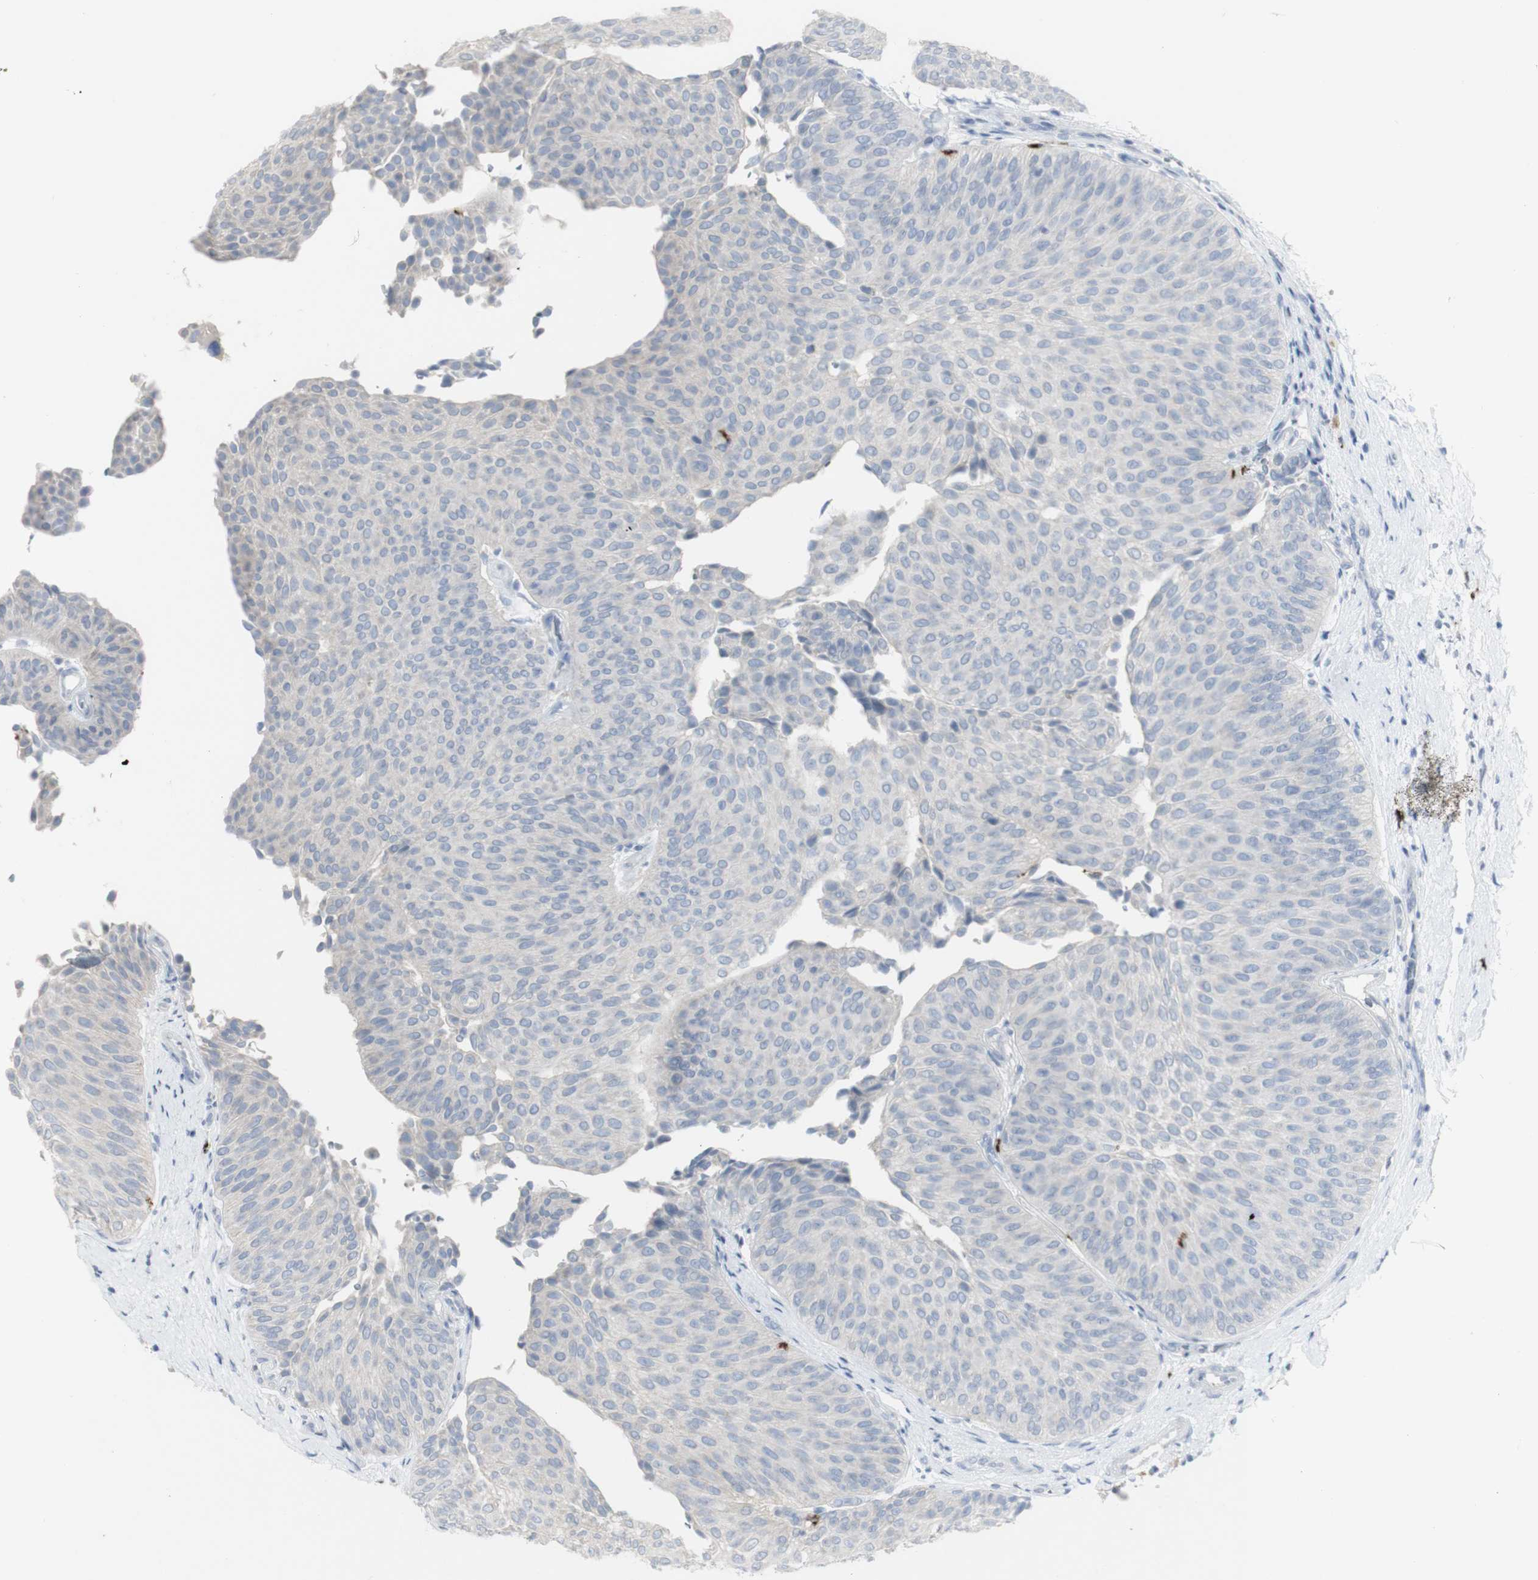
{"staining": {"intensity": "negative", "quantity": "none", "location": "none"}, "tissue": "urothelial cancer", "cell_type": "Tumor cells", "image_type": "cancer", "snomed": [{"axis": "morphology", "description": "Urothelial carcinoma, Low grade"}, {"axis": "topography", "description": "Urinary bladder"}], "caption": "Tumor cells show no significant expression in urothelial cancer. The staining was performed using DAB to visualize the protein expression in brown, while the nuclei were stained in blue with hematoxylin (Magnification: 20x).", "gene": "CD207", "patient": {"sex": "female", "age": 60}}